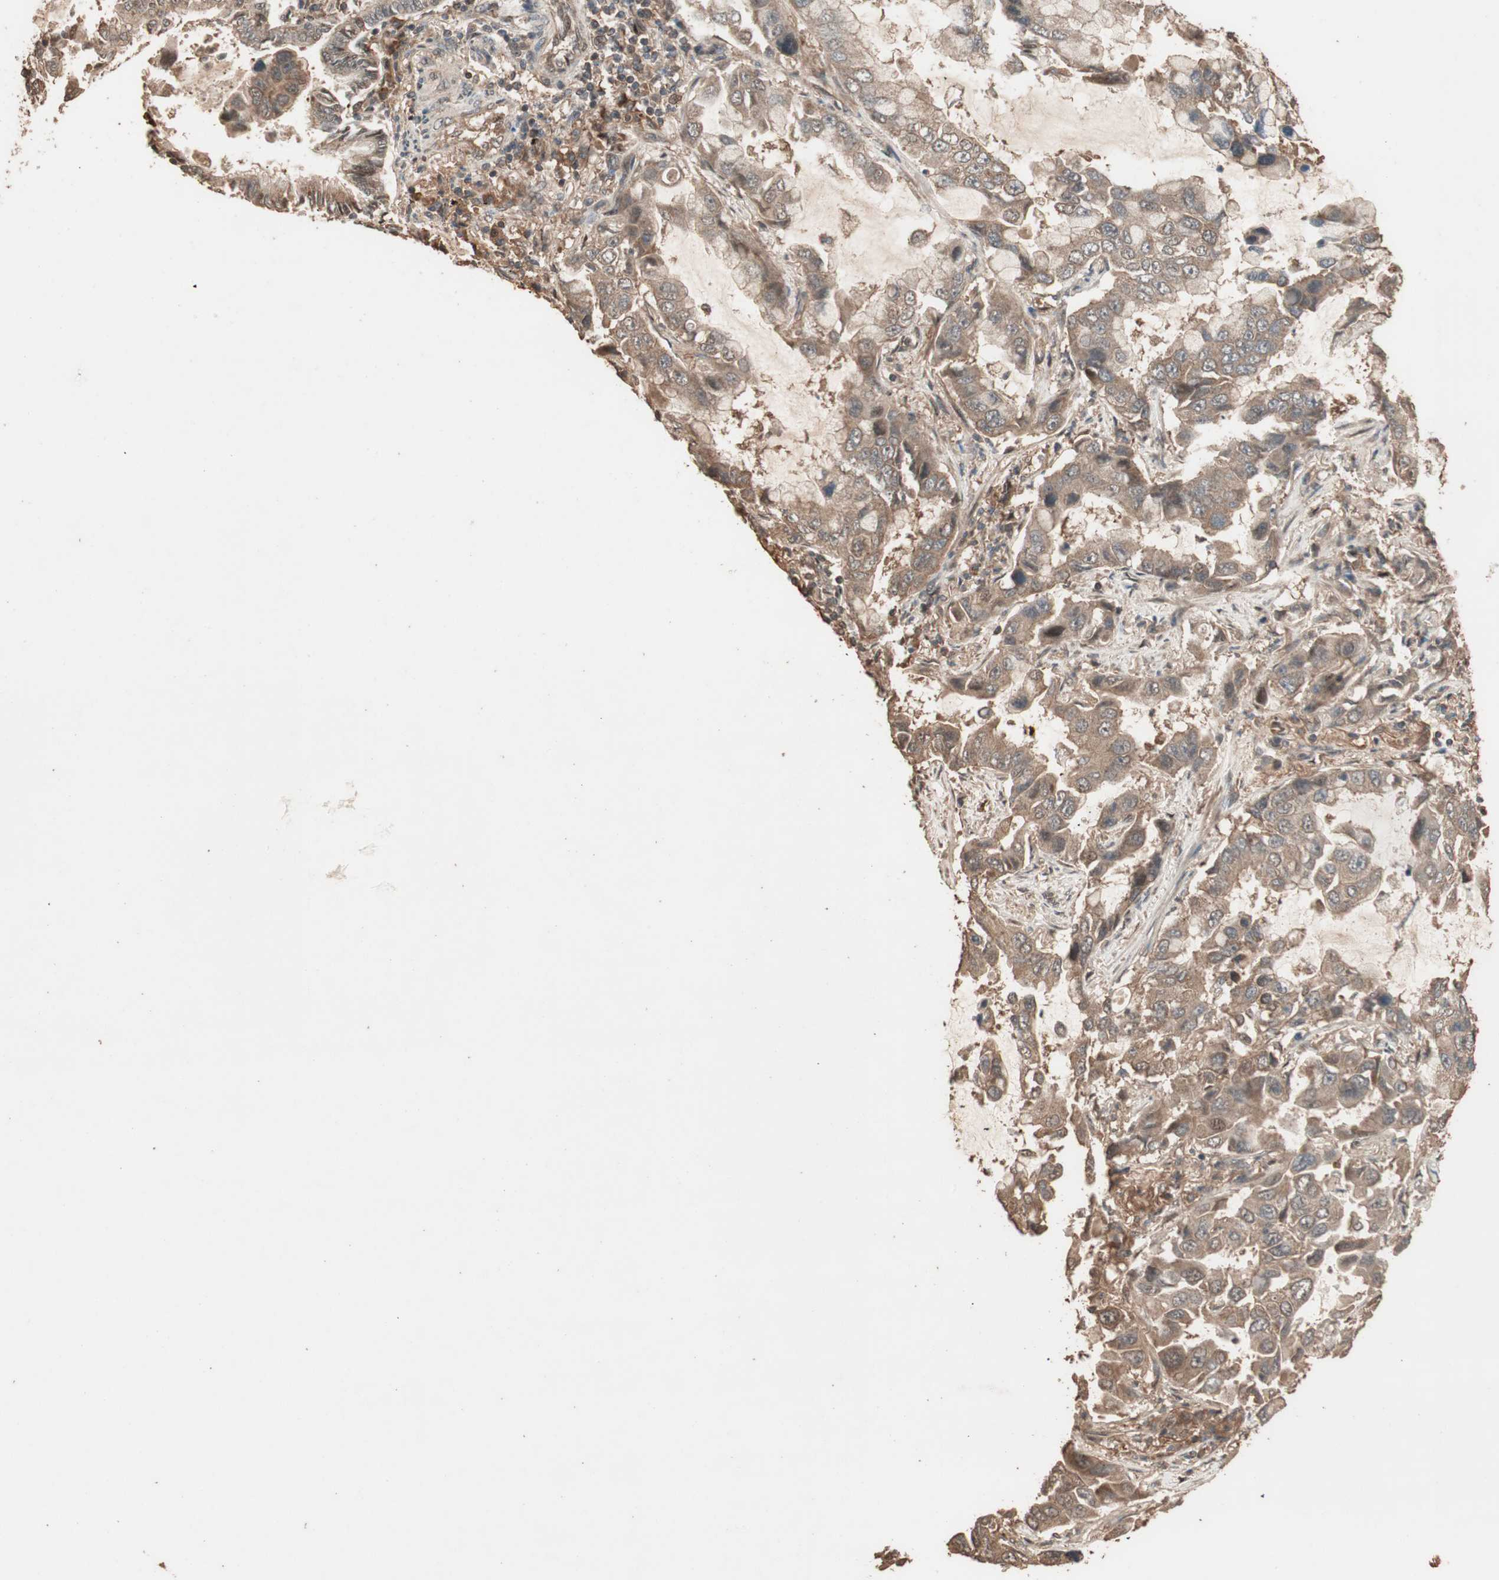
{"staining": {"intensity": "moderate", "quantity": ">75%", "location": "cytoplasmic/membranous"}, "tissue": "lung cancer", "cell_type": "Tumor cells", "image_type": "cancer", "snomed": [{"axis": "morphology", "description": "Adenocarcinoma, NOS"}, {"axis": "topography", "description": "Lung"}], "caption": "The micrograph reveals a brown stain indicating the presence of a protein in the cytoplasmic/membranous of tumor cells in lung cancer. (DAB (3,3'-diaminobenzidine) IHC with brightfield microscopy, high magnification).", "gene": "USP20", "patient": {"sex": "male", "age": 64}}